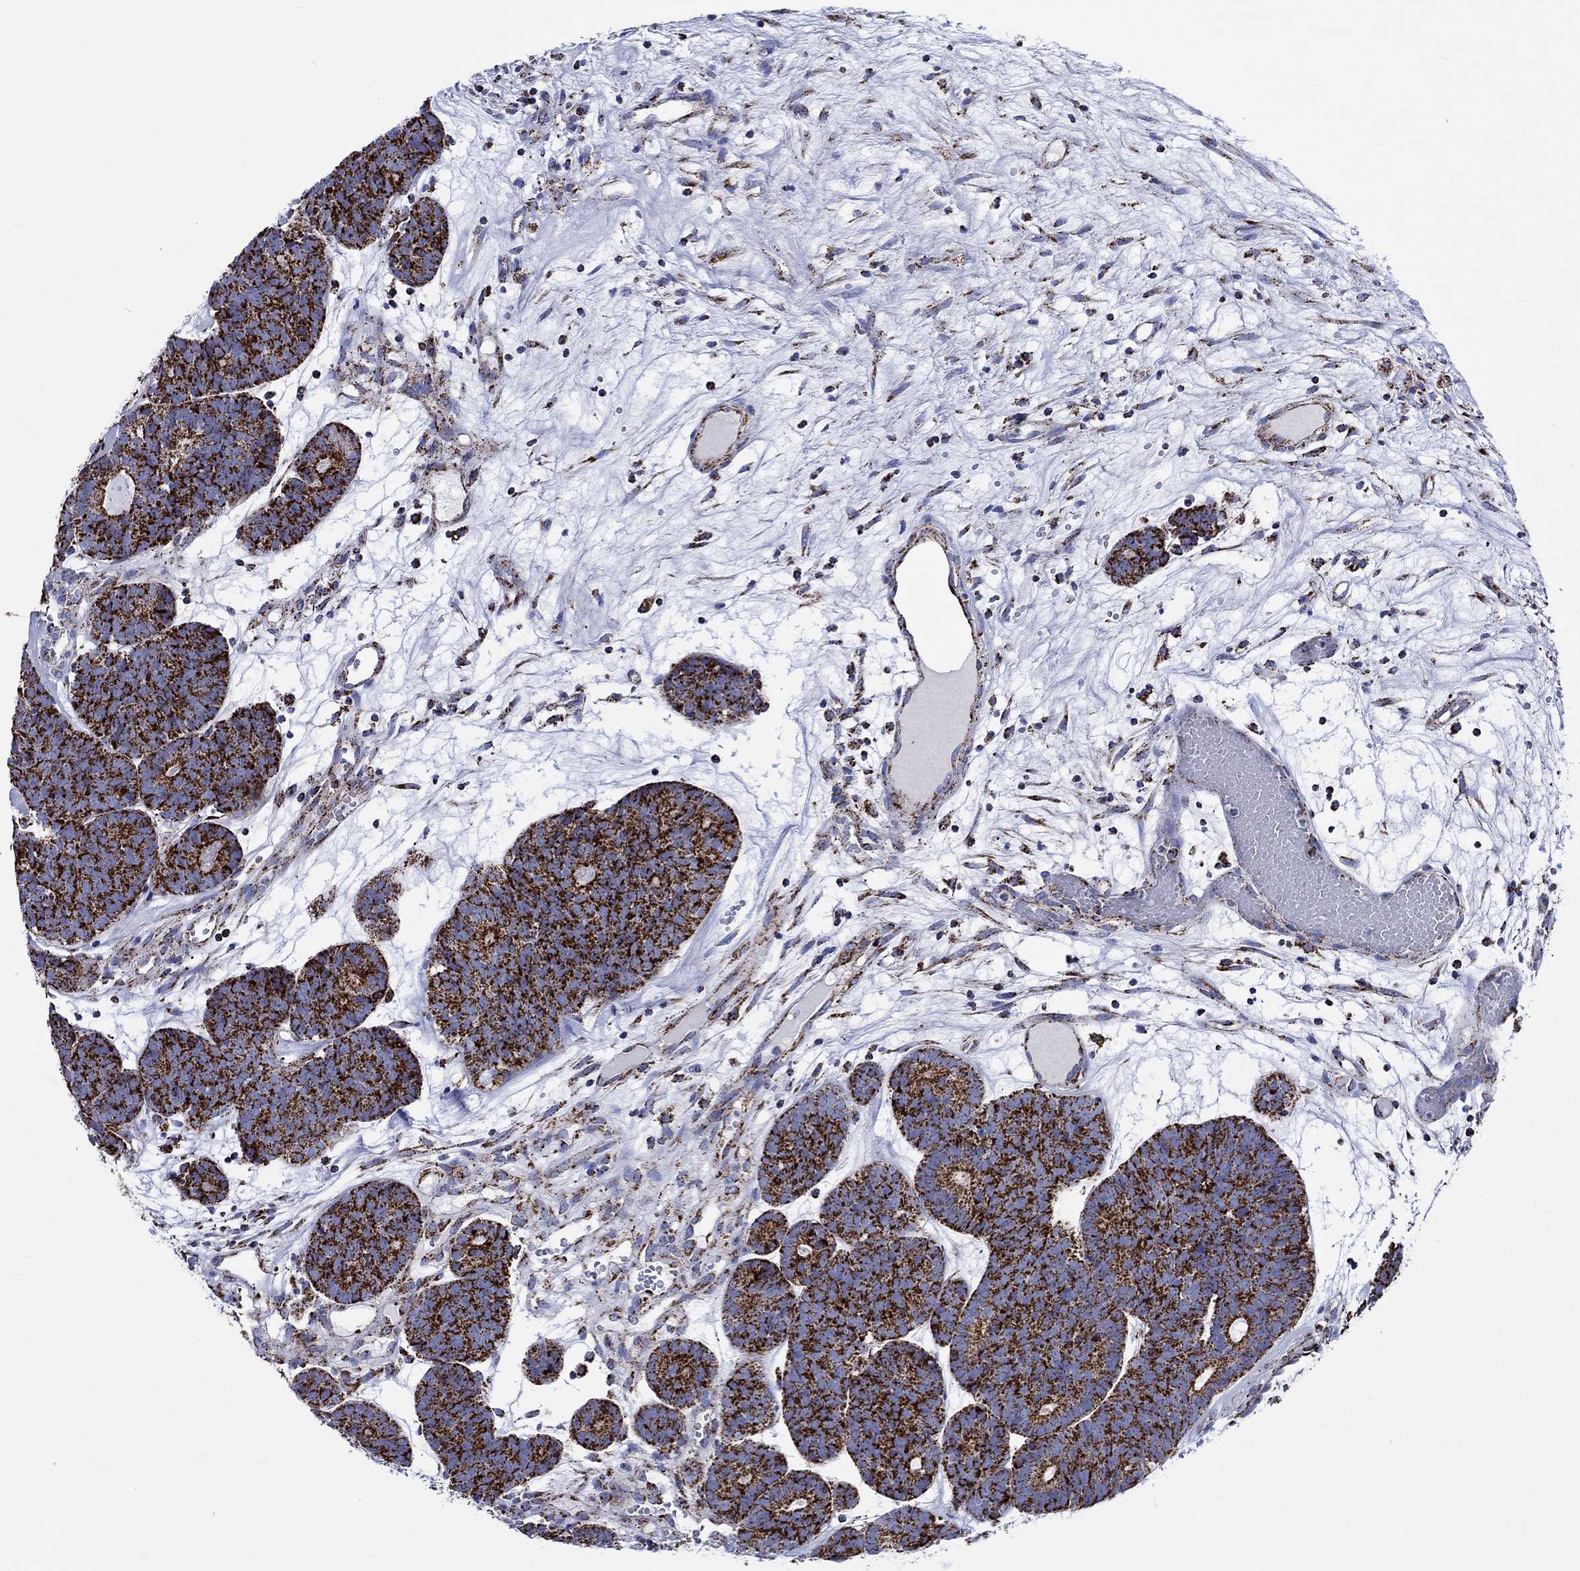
{"staining": {"intensity": "strong", "quantity": ">75%", "location": "cytoplasmic/membranous"}, "tissue": "head and neck cancer", "cell_type": "Tumor cells", "image_type": "cancer", "snomed": [{"axis": "morphology", "description": "Adenocarcinoma, NOS"}, {"axis": "topography", "description": "Head-Neck"}], "caption": "DAB immunohistochemical staining of head and neck cancer reveals strong cytoplasmic/membranous protein positivity in about >75% of tumor cells.", "gene": "RCE1", "patient": {"sex": "female", "age": 81}}